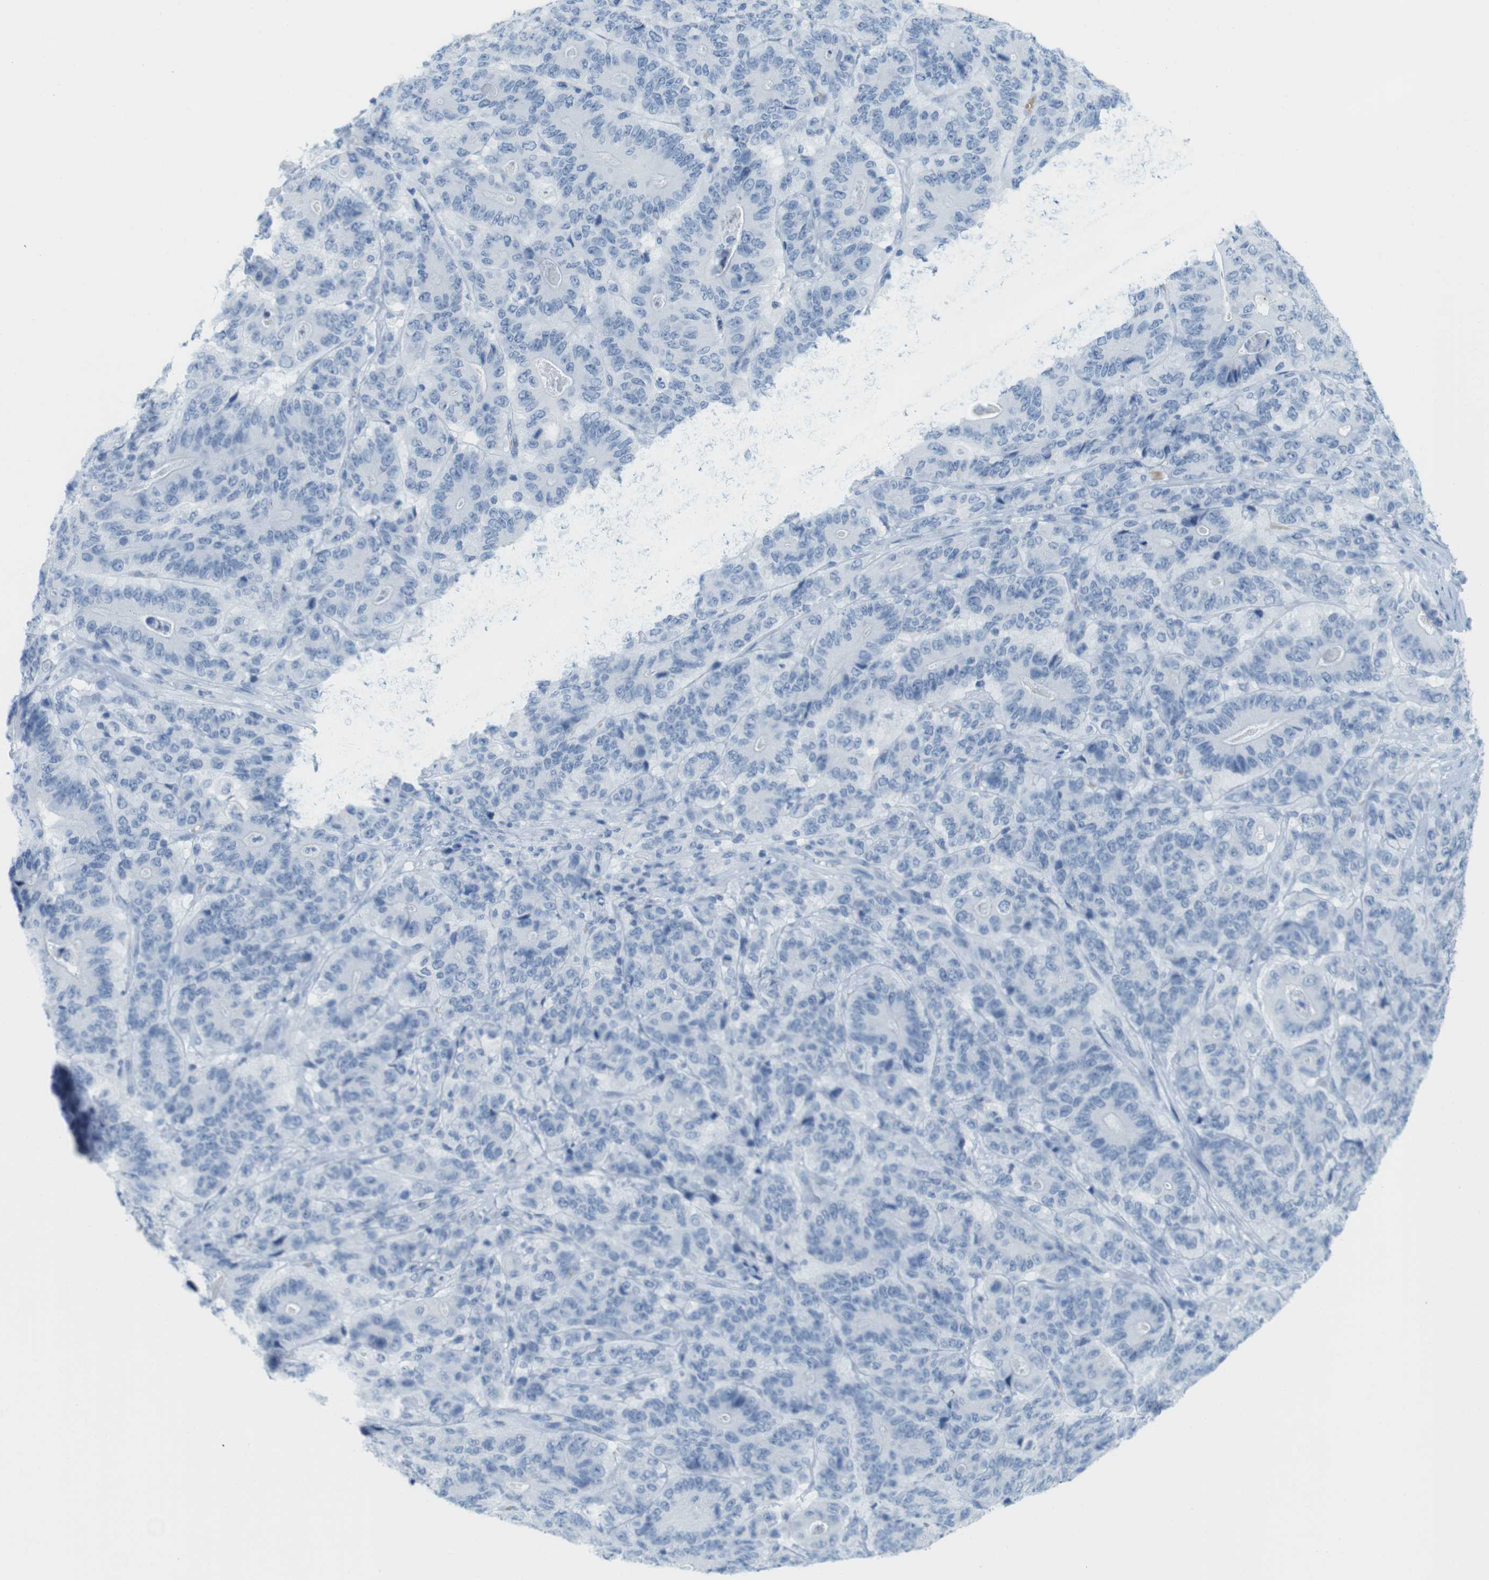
{"staining": {"intensity": "negative", "quantity": "none", "location": "none"}, "tissue": "stomach cancer", "cell_type": "Tumor cells", "image_type": "cancer", "snomed": [{"axis": "morphology", "description": "Adenocarcinoma, NOS"}, {"axis": "topography", "description": "Stomach"}], "caption": "The image shows no staining of tumor cells in adenocarcinoma (stomach). The staining is performed using DAB brown chromogen with nuclei counter-stained in using hematoxylin.", "gene": "TNNT2", "patient": {"sex": "female", "age": 73}}